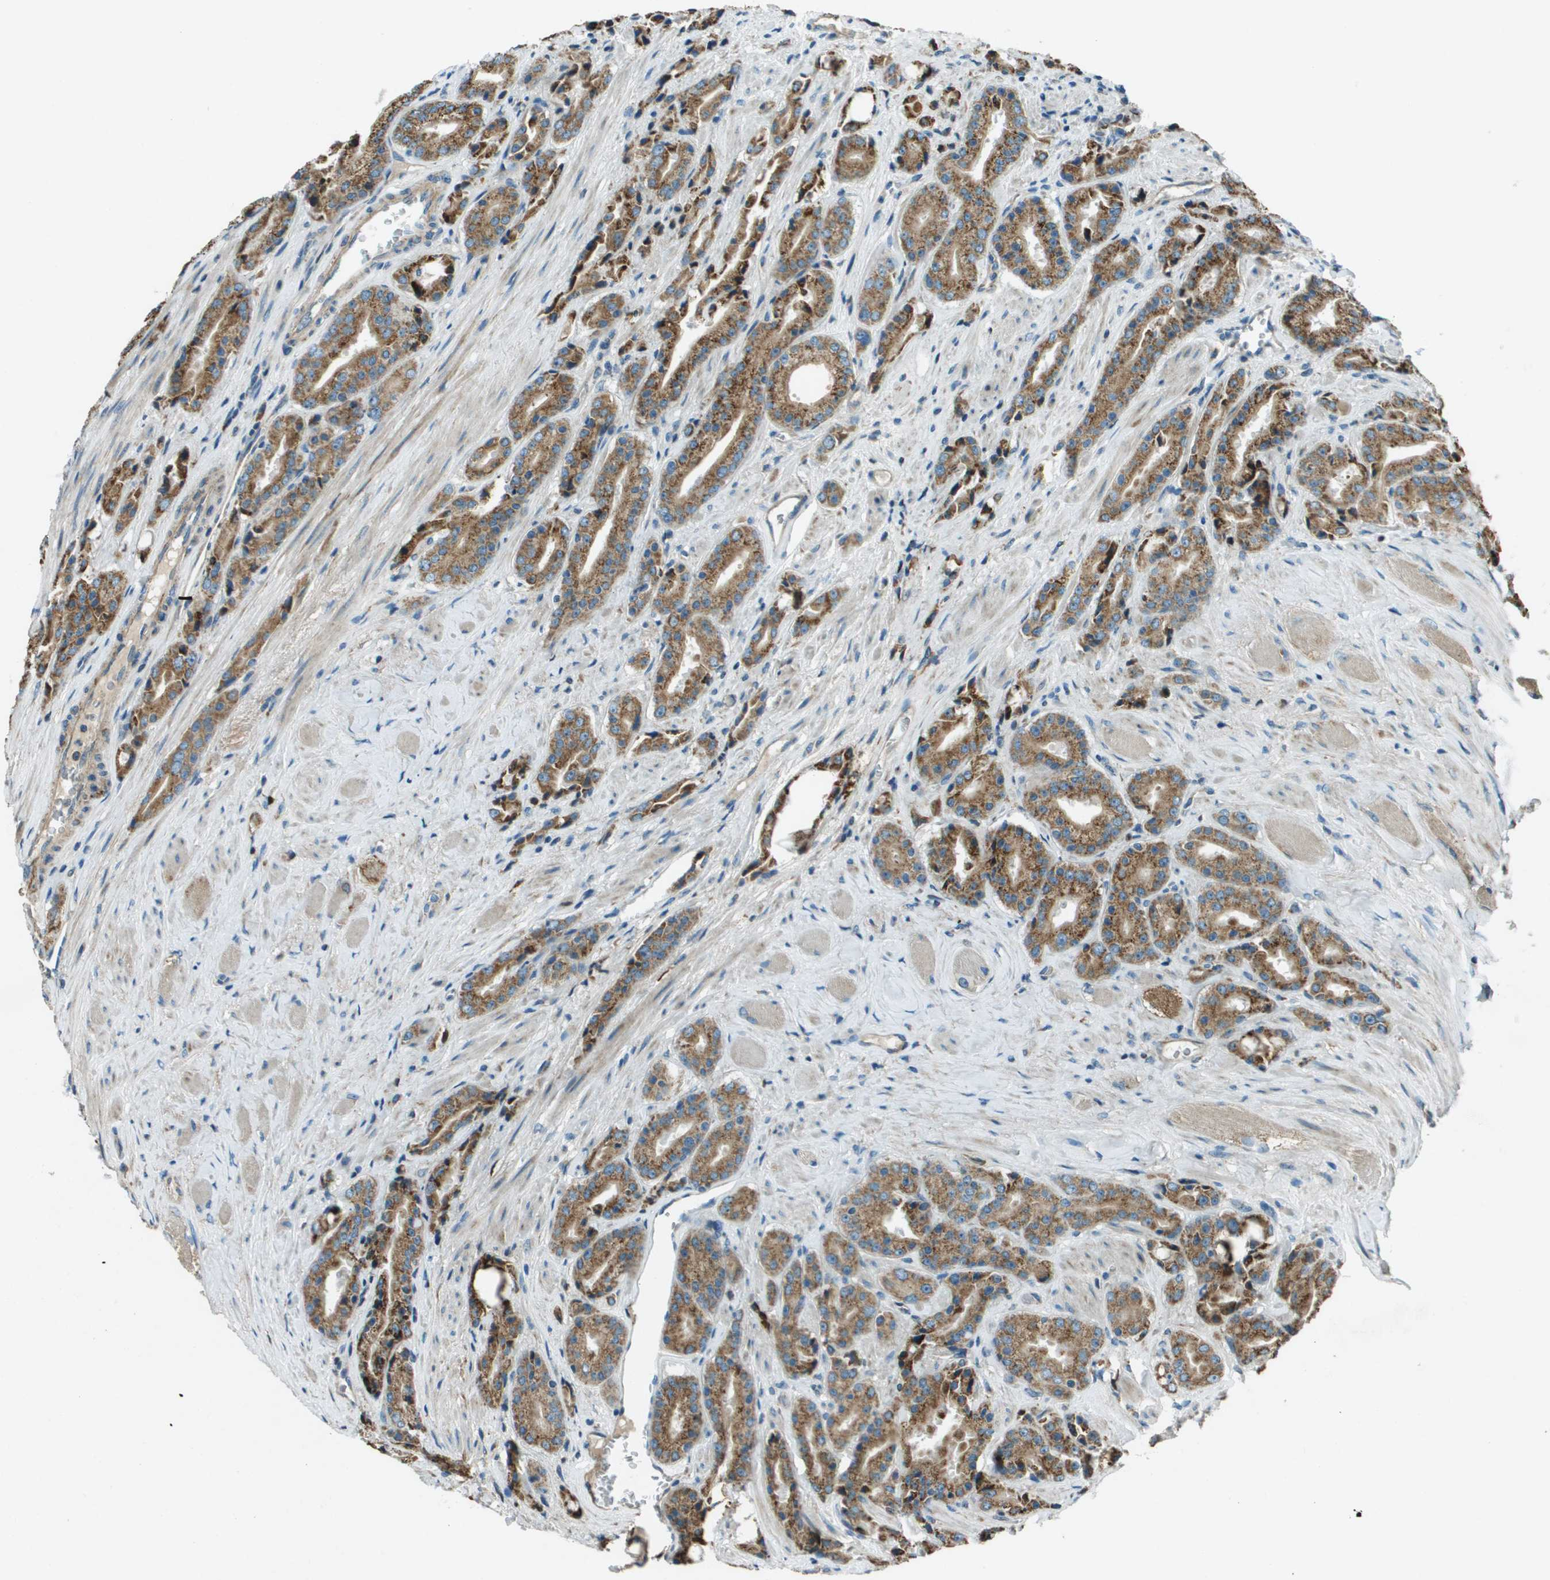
{"staining": {"intensity": "moderate", "quantity": ">75%", "location": "cytoplasmic/membranous"}, "tissue": "prostate cancer", "cell_type": "Tumor cells", "image_type": "cancer", "snomed": [{"axis": "morphology", "description": "Adenocarcinoma, High grade"}, {"axis": "topography", "description": "Prostate"}], "caption": "Tumor cells reveal moderate cytoplasmic/membranous staining in approximately >75% of cells in prostate cancer. (brown staining indicates protein expression, while blue staining denotes nuclei).", "gene": "MIGA1", "patient": {"sex": "male", "age": 71}}